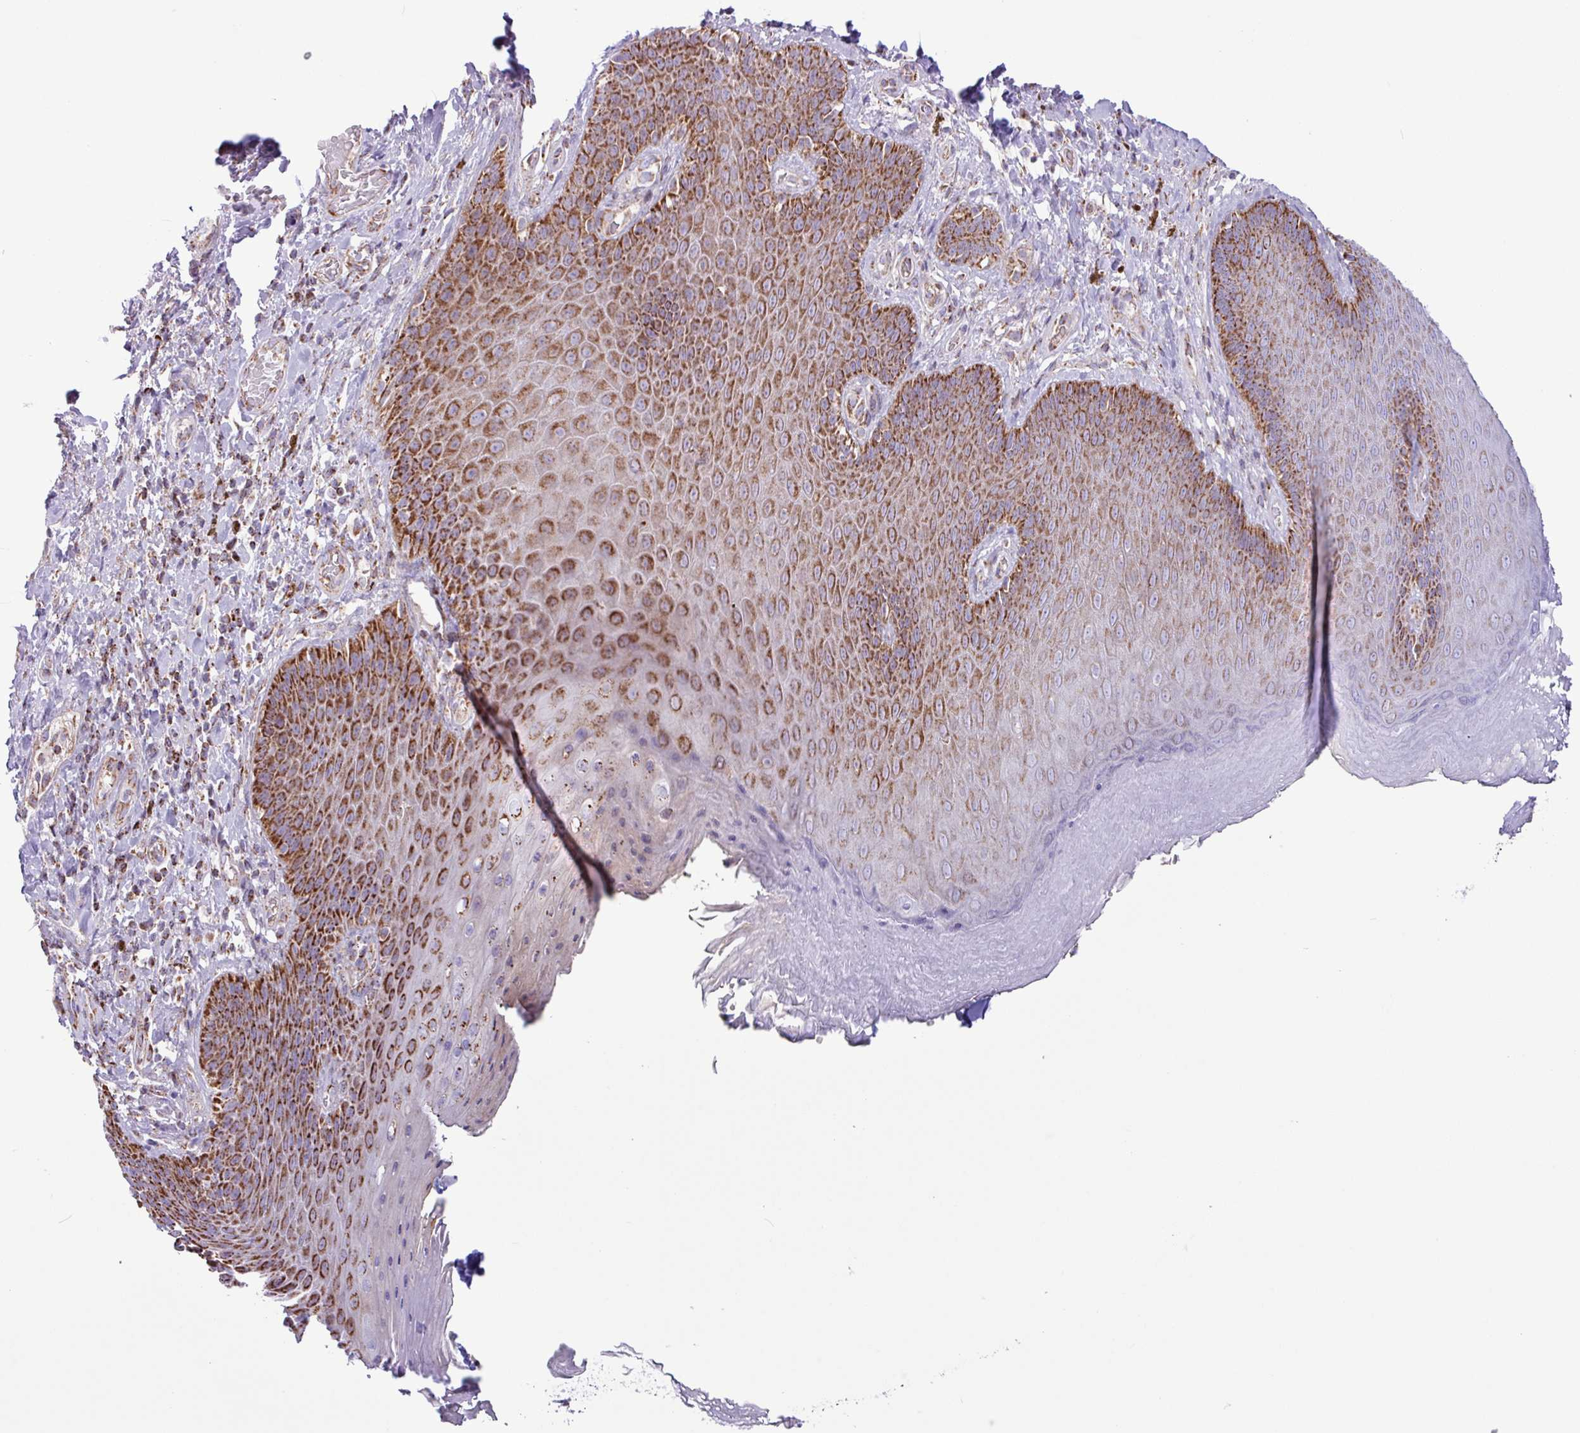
{"staining": {"intensity": "moderate", "quantity": ">75%", "location": "cytoplasmic/membranous"}, "tissue": "skin", "cell_type": "Epidermal cells", "image_type": "normal", "snomed": [{"axis": "morphology", "description": "Normal tissue, NOS"}, {"axis": "topography", "description": "Anal"}, {"axis": "topography", "description": "Peripheral nerve tissue"}], "caption": "Protein analysis of benign skin demonstrates moderate cytoplasmic/membranous expression in approximately >75% of epidermal cells.", "gene": "RTL3", "patient": {"sex": "male", "age": 53}}